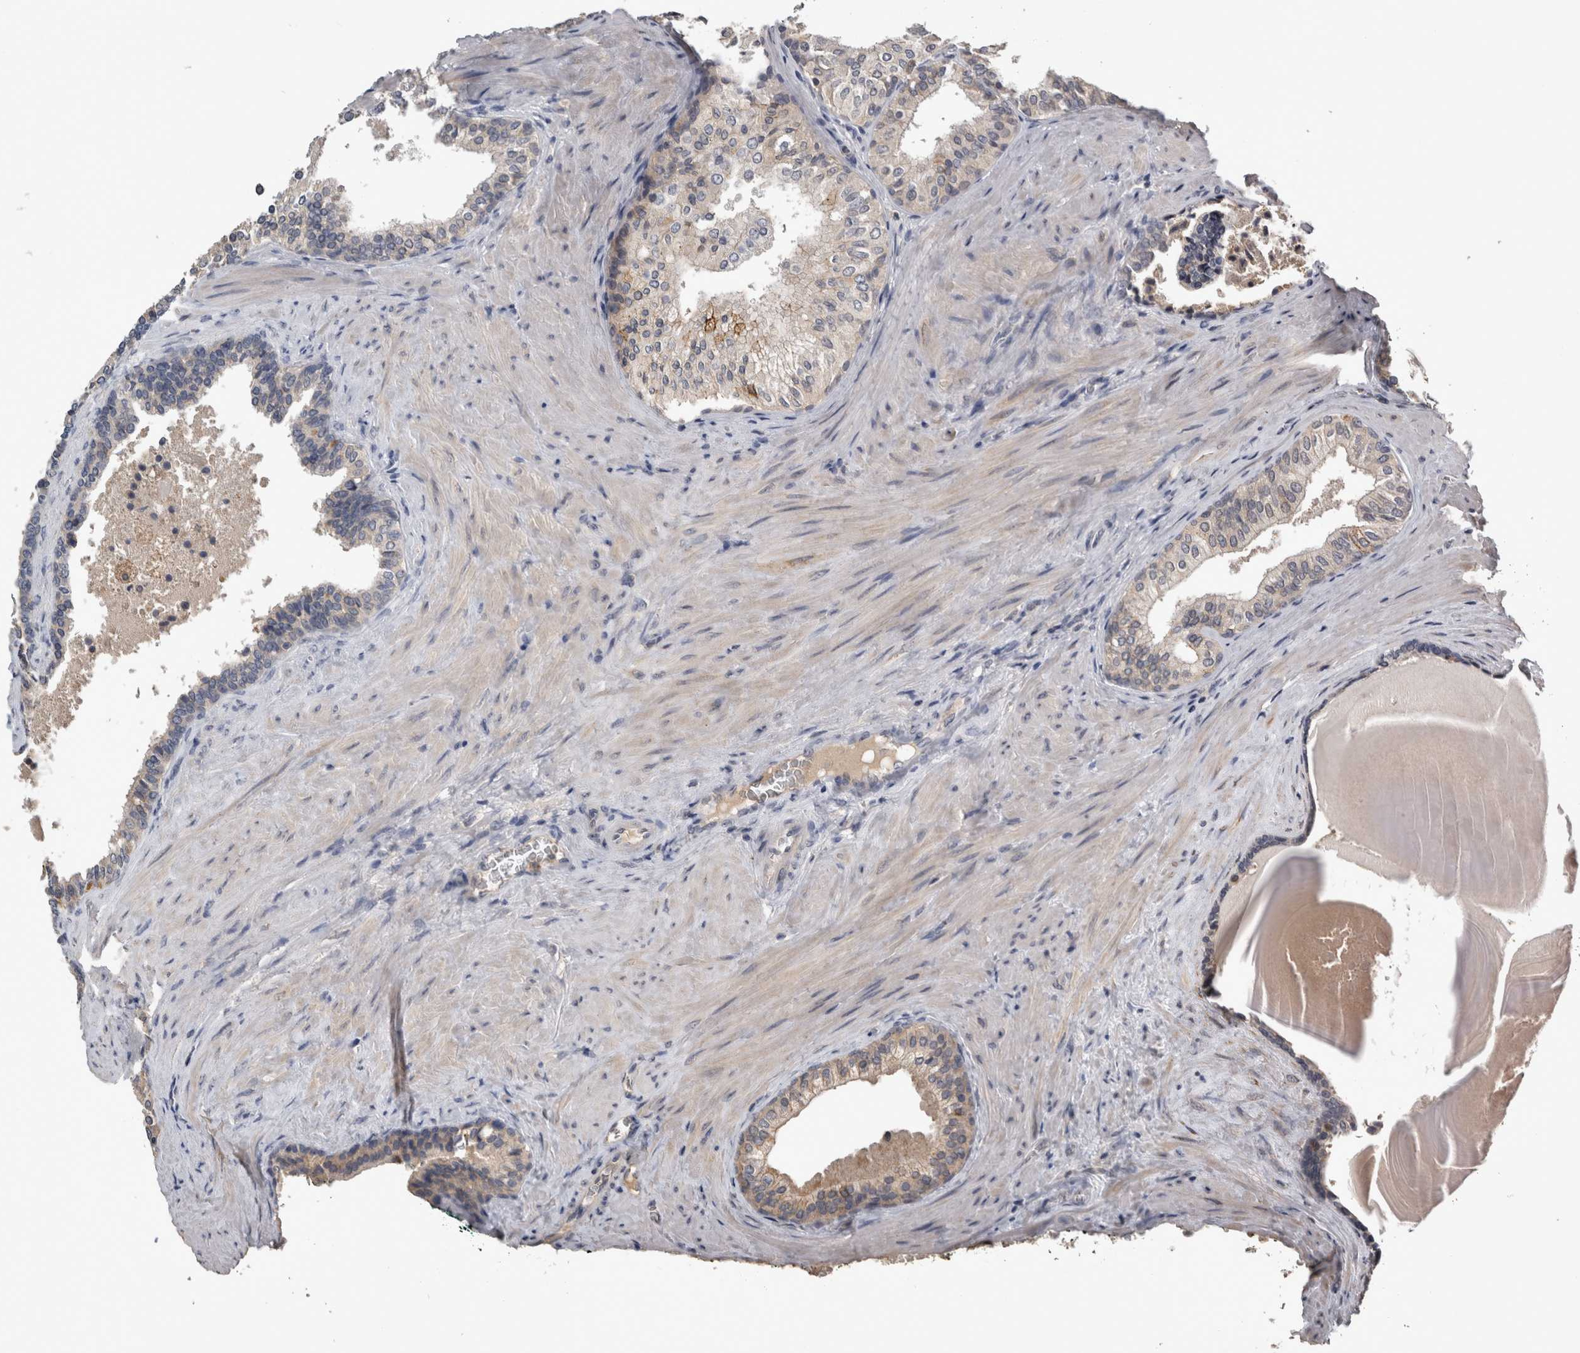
{"staining": {"intensity": "weak", "quantity": "25%-75%", "location": "cytoplasmic/membranous"}, "tissue": "prostate cancer", "cell_type": "Tumor cells", "image_type": "cancer", "snomed": [{"axis": "morphology", "description": "Adenocarcinoma, Low grade"}, {"axis": "topography", "description": "Prostate"}], "caption": "Protein expression analysis of human prostate cancer reveals weak cytoplasmic/membranous positivity in about 25%-75% of tumor cells.", "gene": "ANXA13", "patient": {"sex": "male", "age": 60}}